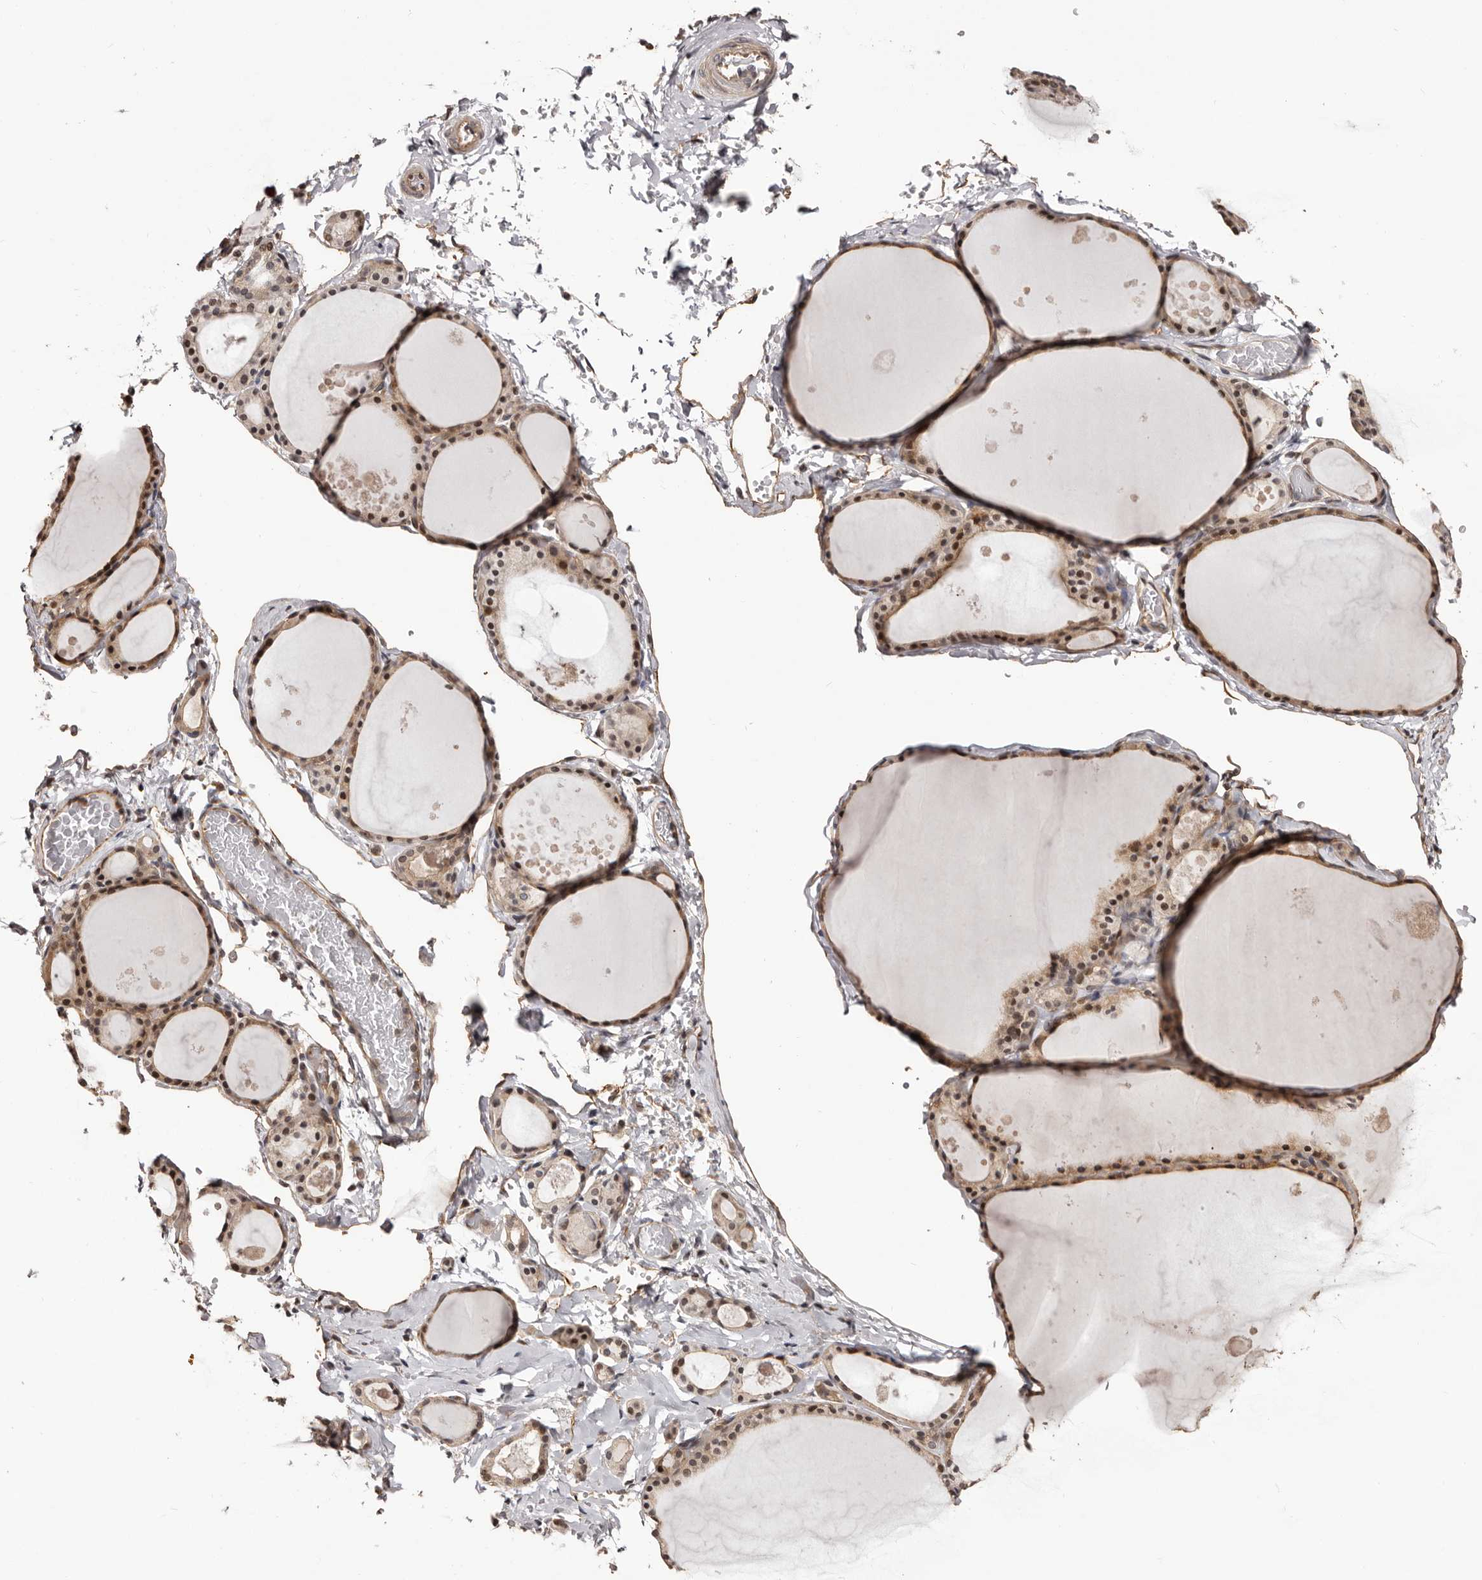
{"staining": {"intensity": "moderate", "quantity": ">75%", "location": "cytoplasmic/membranous,nuclear"}, "tissue": "thyroid gland", "cell_type": "Glandular cells", "image_type": "normal", "snomed": [{"axis": "morphology", "description": "Normal tissue, NOS"}, {"axis": "topography", "description": "Thyroid gland"}], "caption": "The immunohistochemical stain highlights moderate cytoplasmic/membranous,nuclear positivity in glandular cells of benign thyroid gland.", "gene": "NOL12", "patient": {"sex": "male", "age": 56}}